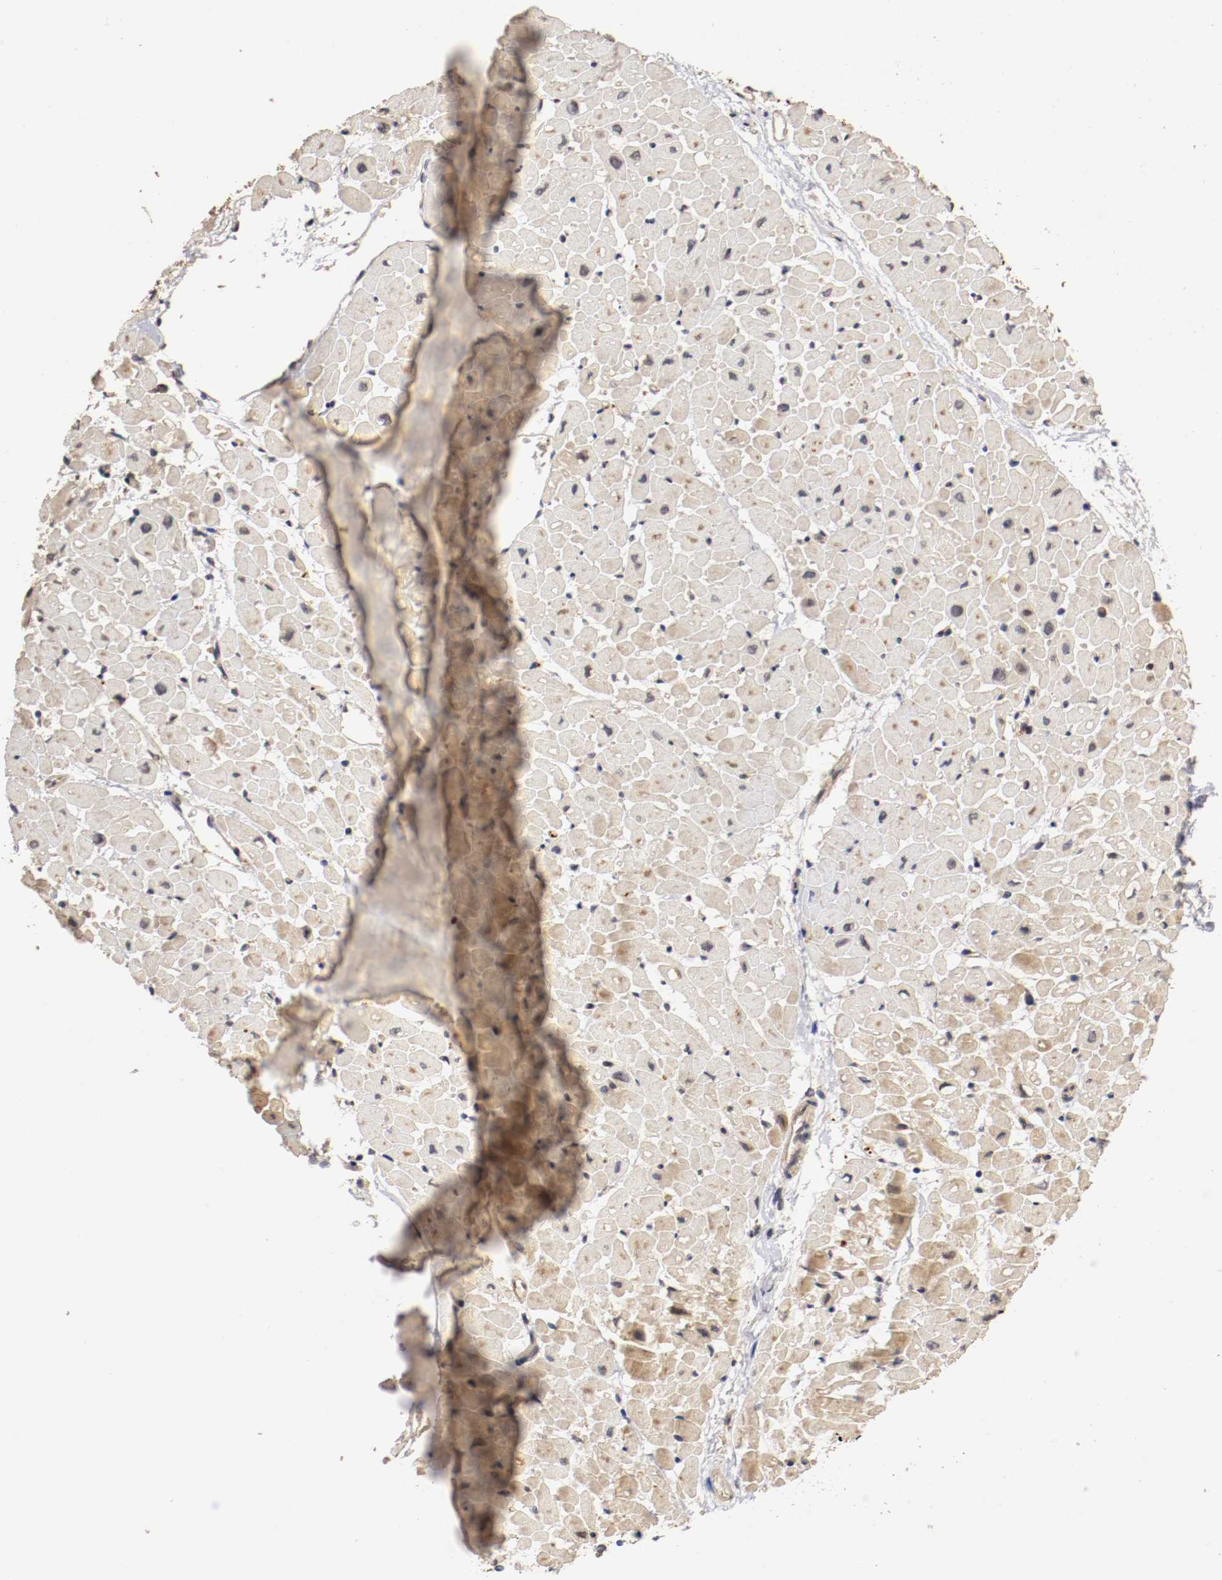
{"staining": {"intensity": "moderate", "quantity": "25%-75%", "location": "cytoplasmic/membranous"}, "tissue": "heart muscle", "cell_type": "Cardiomyocytes", "image_type": "normal", "snomed": [{"axis": "morphology", "description": "Normal tissue, NOS"}, {"axis": "topography", "description": "Heart"}], "caption": "A brown stain highlights moderate cytoplasmic/membranous positivity of a protein in cardiomyocytes of benign human heart muscle. The staining was performed using DAB to visualize the protein expression in brown, while the nuclei were stained in blue with hematoxylin (Magnification: 20x).", "gene": "TNFRSF1B", "patient": {"sex": "male", "age": 45}}